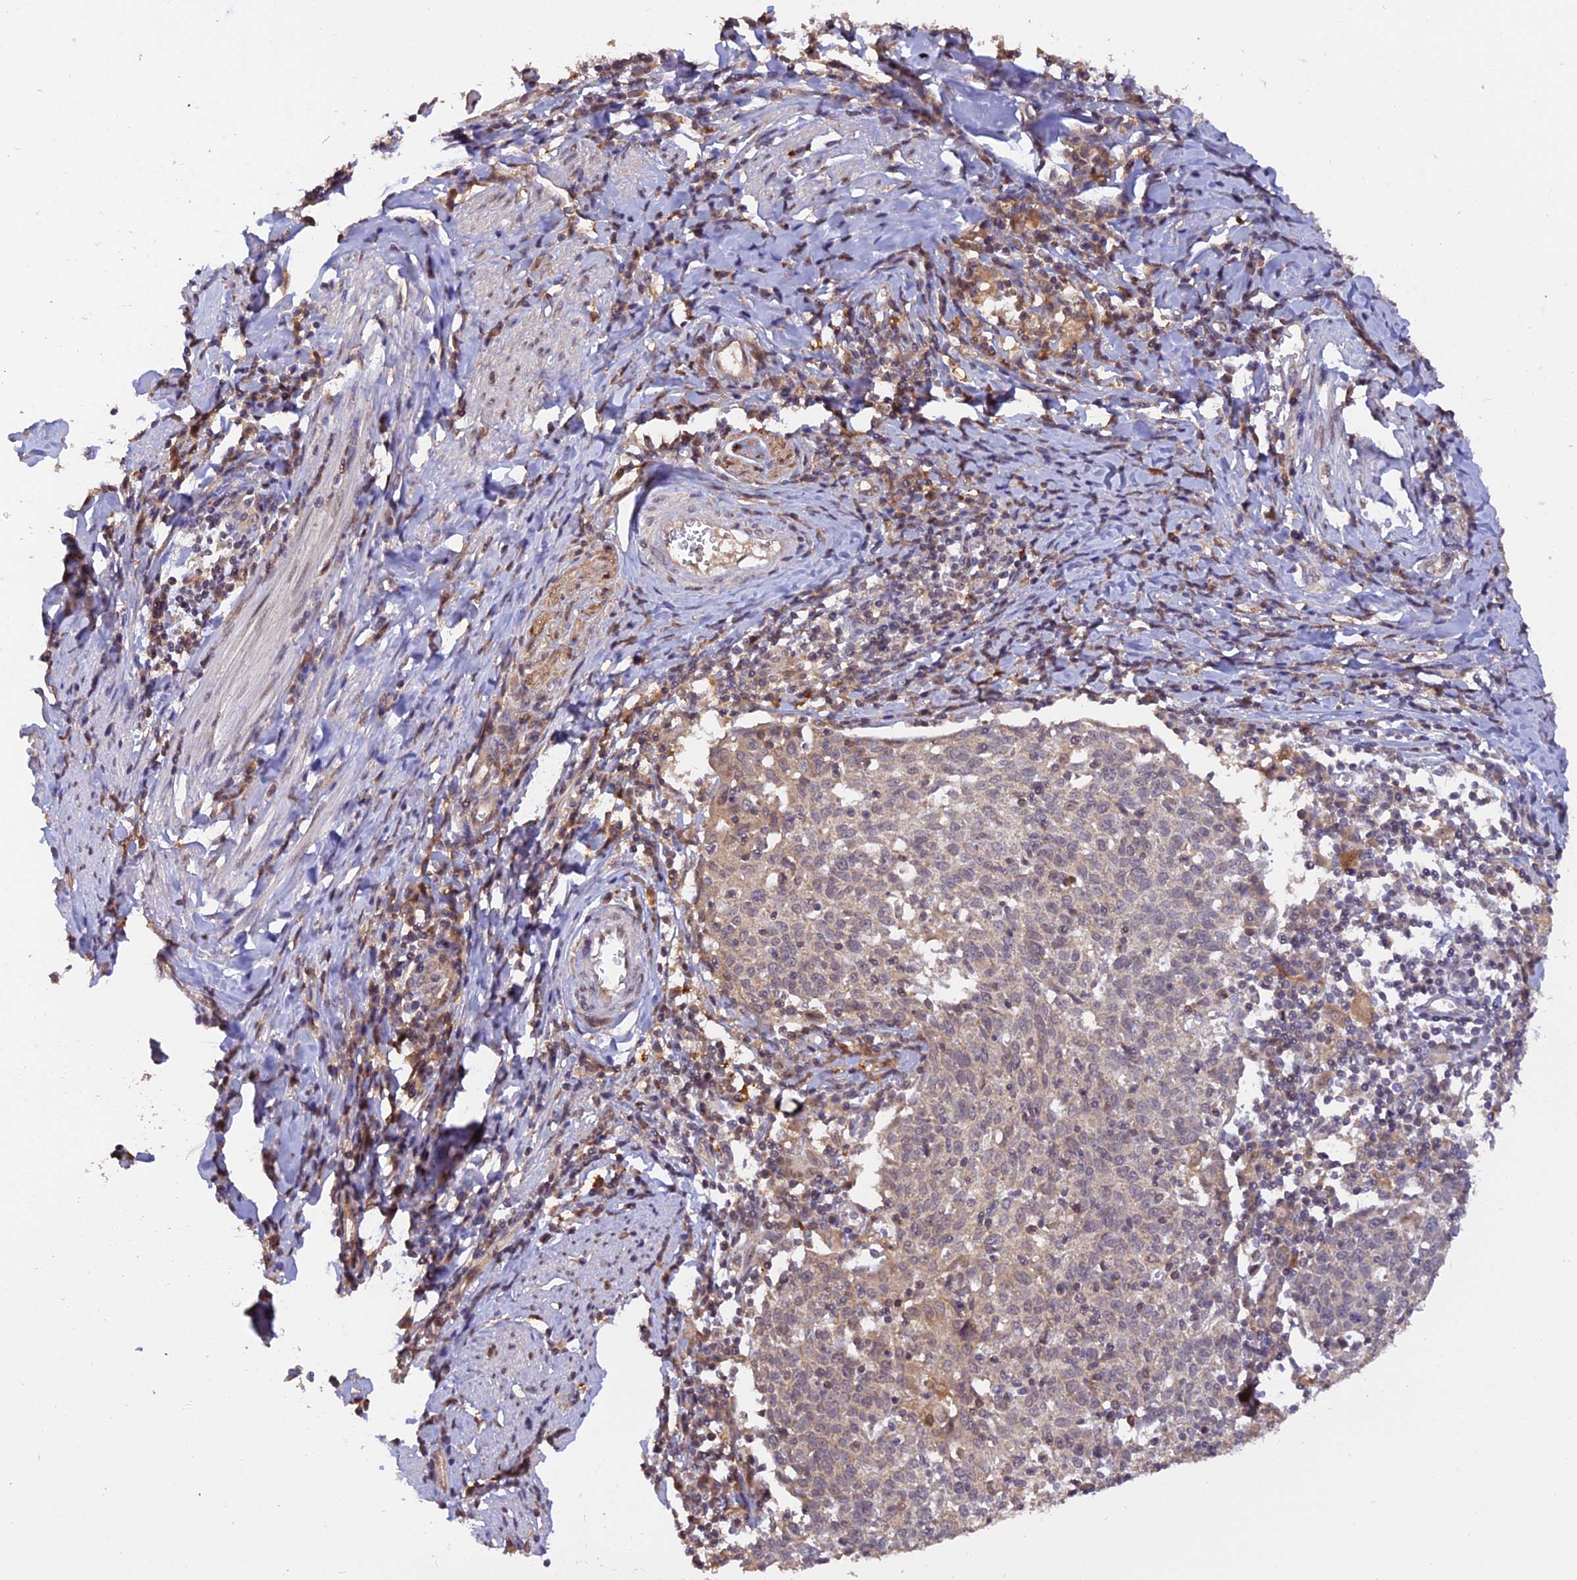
{"staining": {"intensity": "negative", "quantity": "none", "location": "none"}, "tissue": "cervical cancer", "cell_type": "Tumor cells", "image_type": "cancer", "snomed": [{"axis": "morphology", "description": "Squamous cell carcinoma, NOS"}, {"axis": "topography", "description": "Cervix"}], "caption": "Tumor cells show no significant expression in cervical cancer.", "gene": "MNS1", "patient": {"sex": "female", "age": 52}}